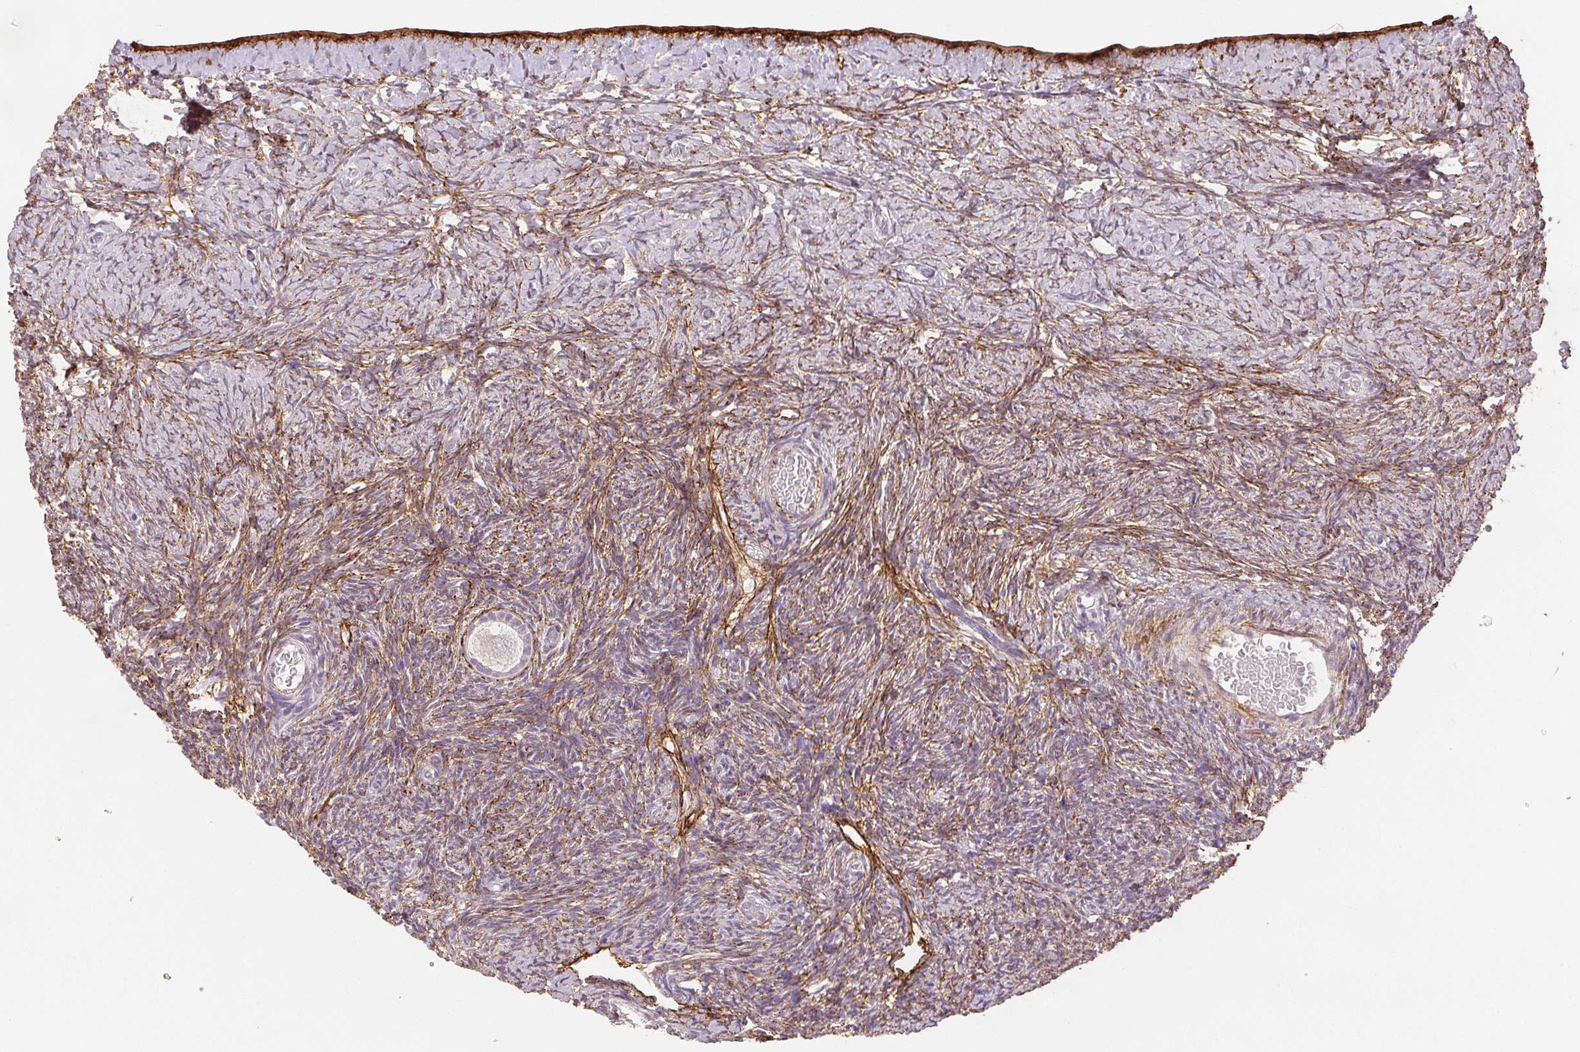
{"staining": {"intensity": "negative", "quantity": "none", "location": "none"}, "tissue": "ovary", "cell_type": "Follicle cells", "image_type": "normal", "snomed": [{"axis": "morphology", "description": "Normal tissue, NOS"}, {"axis": "topography", "description": "Ovary"}], "caption": "IHC of unremarkable ovary reveals no expression in follicle cells.", "gene": "FBN1", "patient": {"sex": "female", "age": 39}}